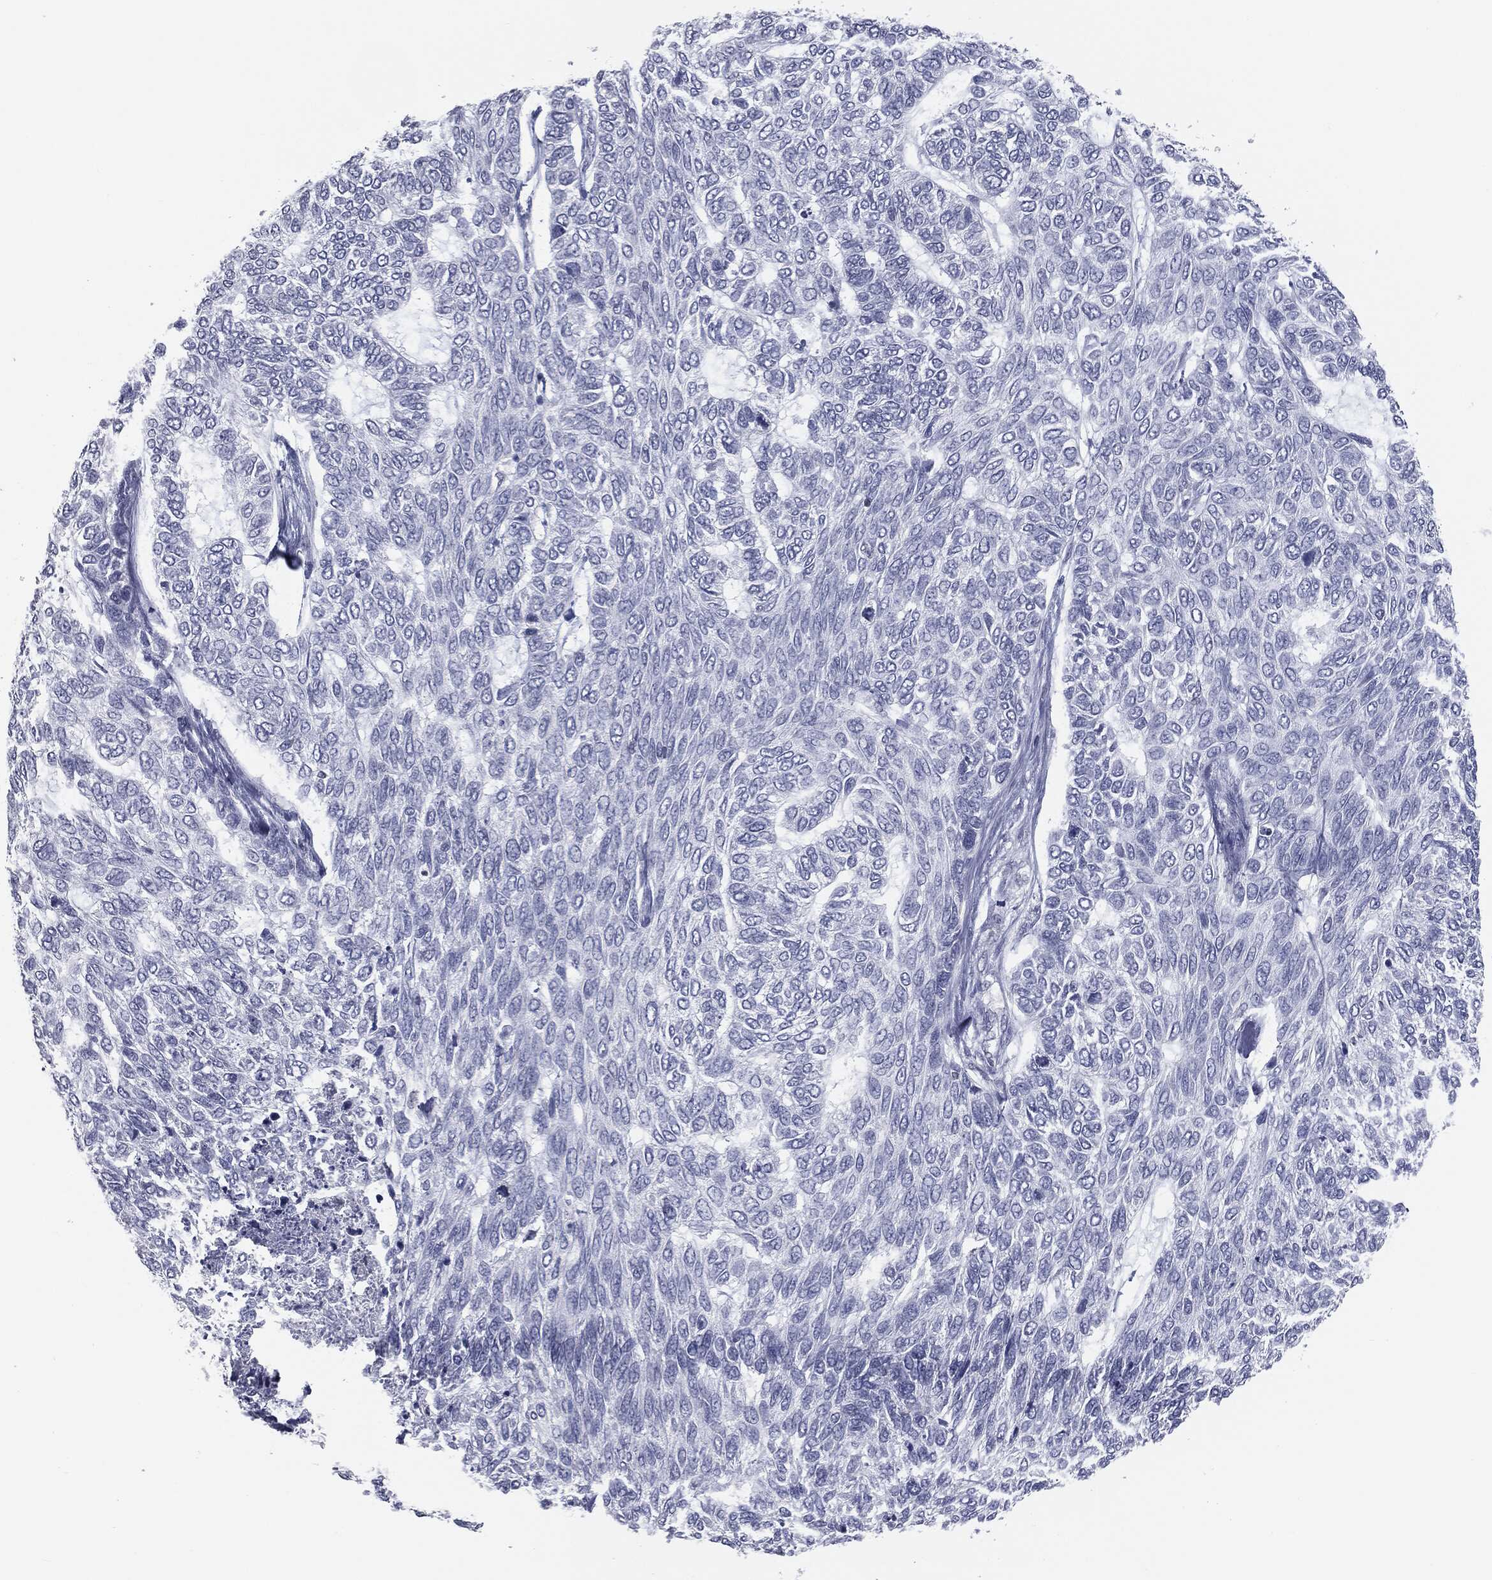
{"staining": {"intensity": "negative", "quantity": "none", "location": "none"}, "tissue": "skin cancer", "cell_type": "Tumor cells", "image_type": "cancer", "snomed": [{"axis": "morphology", "description": "Basal cell carcinoma"}, {"axis": "topography", "description": "Skin"}], "caption": "A high-resolution micrograph shows immunohistochemistry (IHC) staining of skin basal cell carcinoma, which reveals no significant staining in tumor cells.", "gene": "ALDOB", "patient": {"sex": "female", "age": 65}}